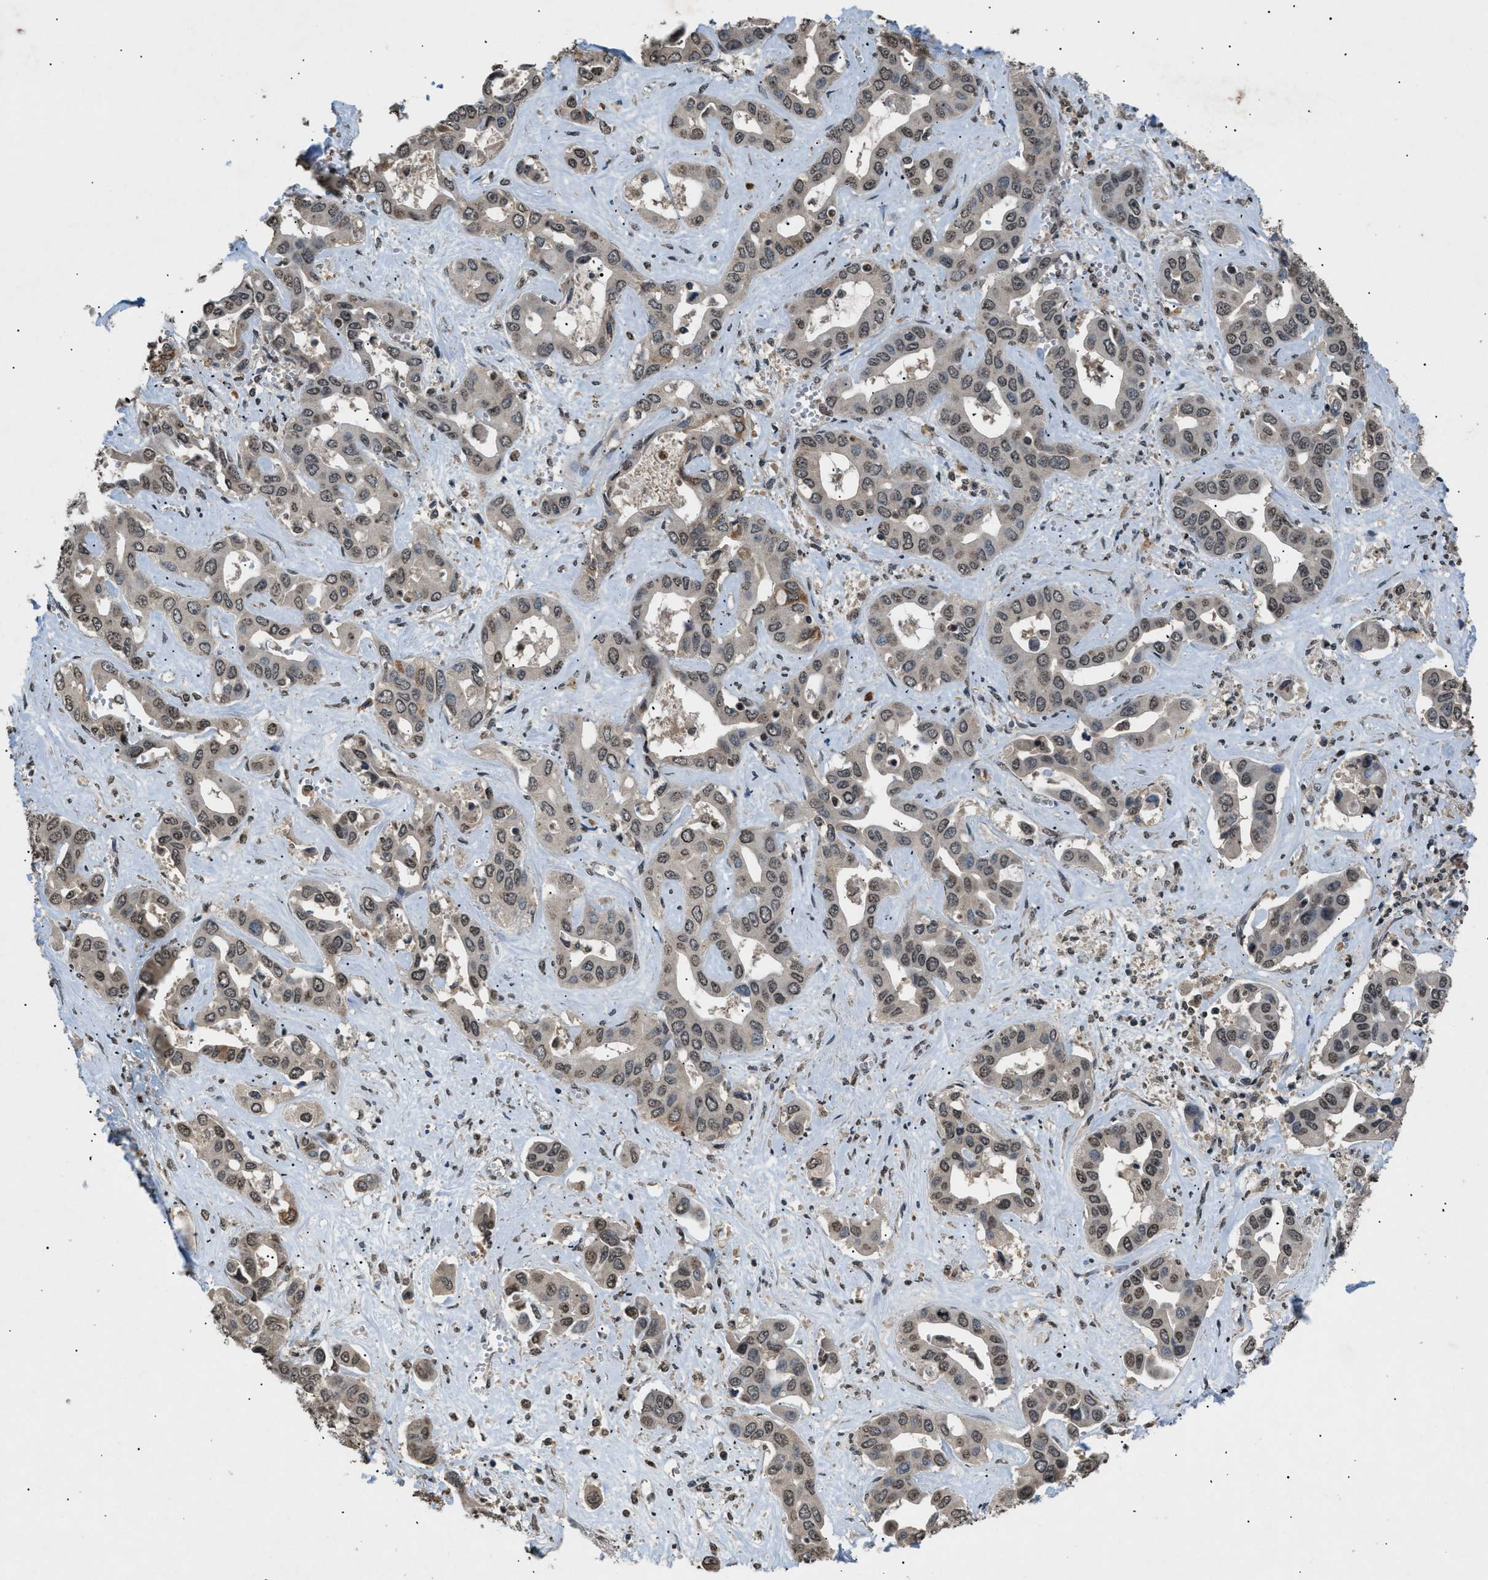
{"staining": {"intensity": "moderate", "quantity": "25%-75%", "location": "nuclear"}, "tissue": "liver cancer", "cell_type": "Tumor cells", "image_type": "cancer", "snomed": [{"axis": "morphology", "description": "Cholangiocarcinoma"}, {"axis": "topography", "description": "Liver"}], "caption": "Liver cholangiocarcinoma stained with a protein marker exhibits moderate staining in tumor cells.", "gene": "RBM5", "patient": {"sex": "female", "age": 52}}